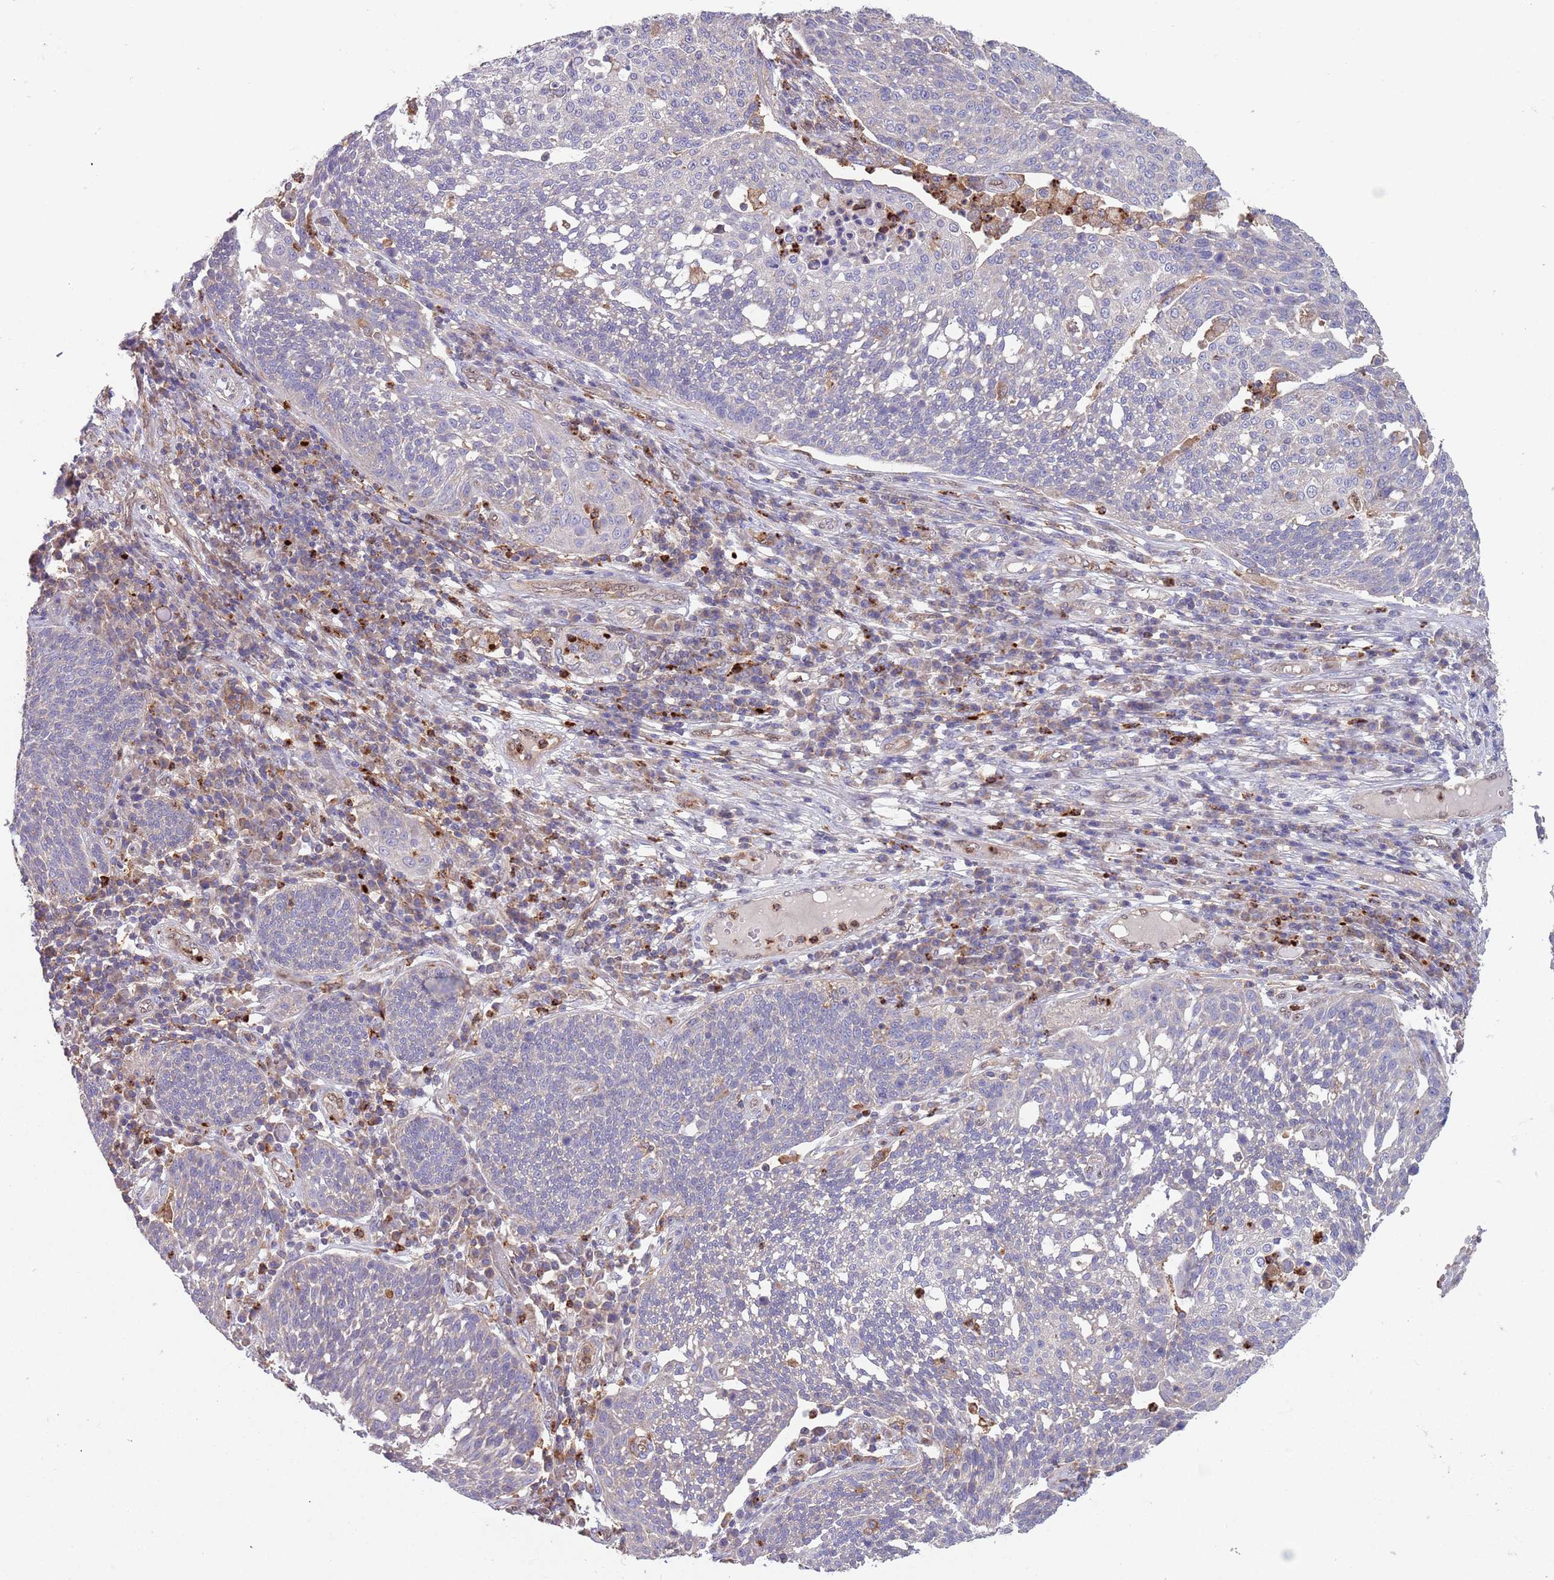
{"staining": {"intensity": "negative", "quantity": "none", "location": "none"}, "tissue": "cervical cancer", "cell_type": "Tumor cells", "image_type": "cancer", "snomed": [{"axis": "morphology", "description": "Squamous cell carcinoma, NOS"}, {"axis": "topography", "description": "Cervix"}], "caption": "This is an immunohistochemistry histopathology image of human cervical squamous cell carcinoma. There is no expression in tumor cells.", "gene": "DDT", "patient": {"sex": "female", "age": 34}}